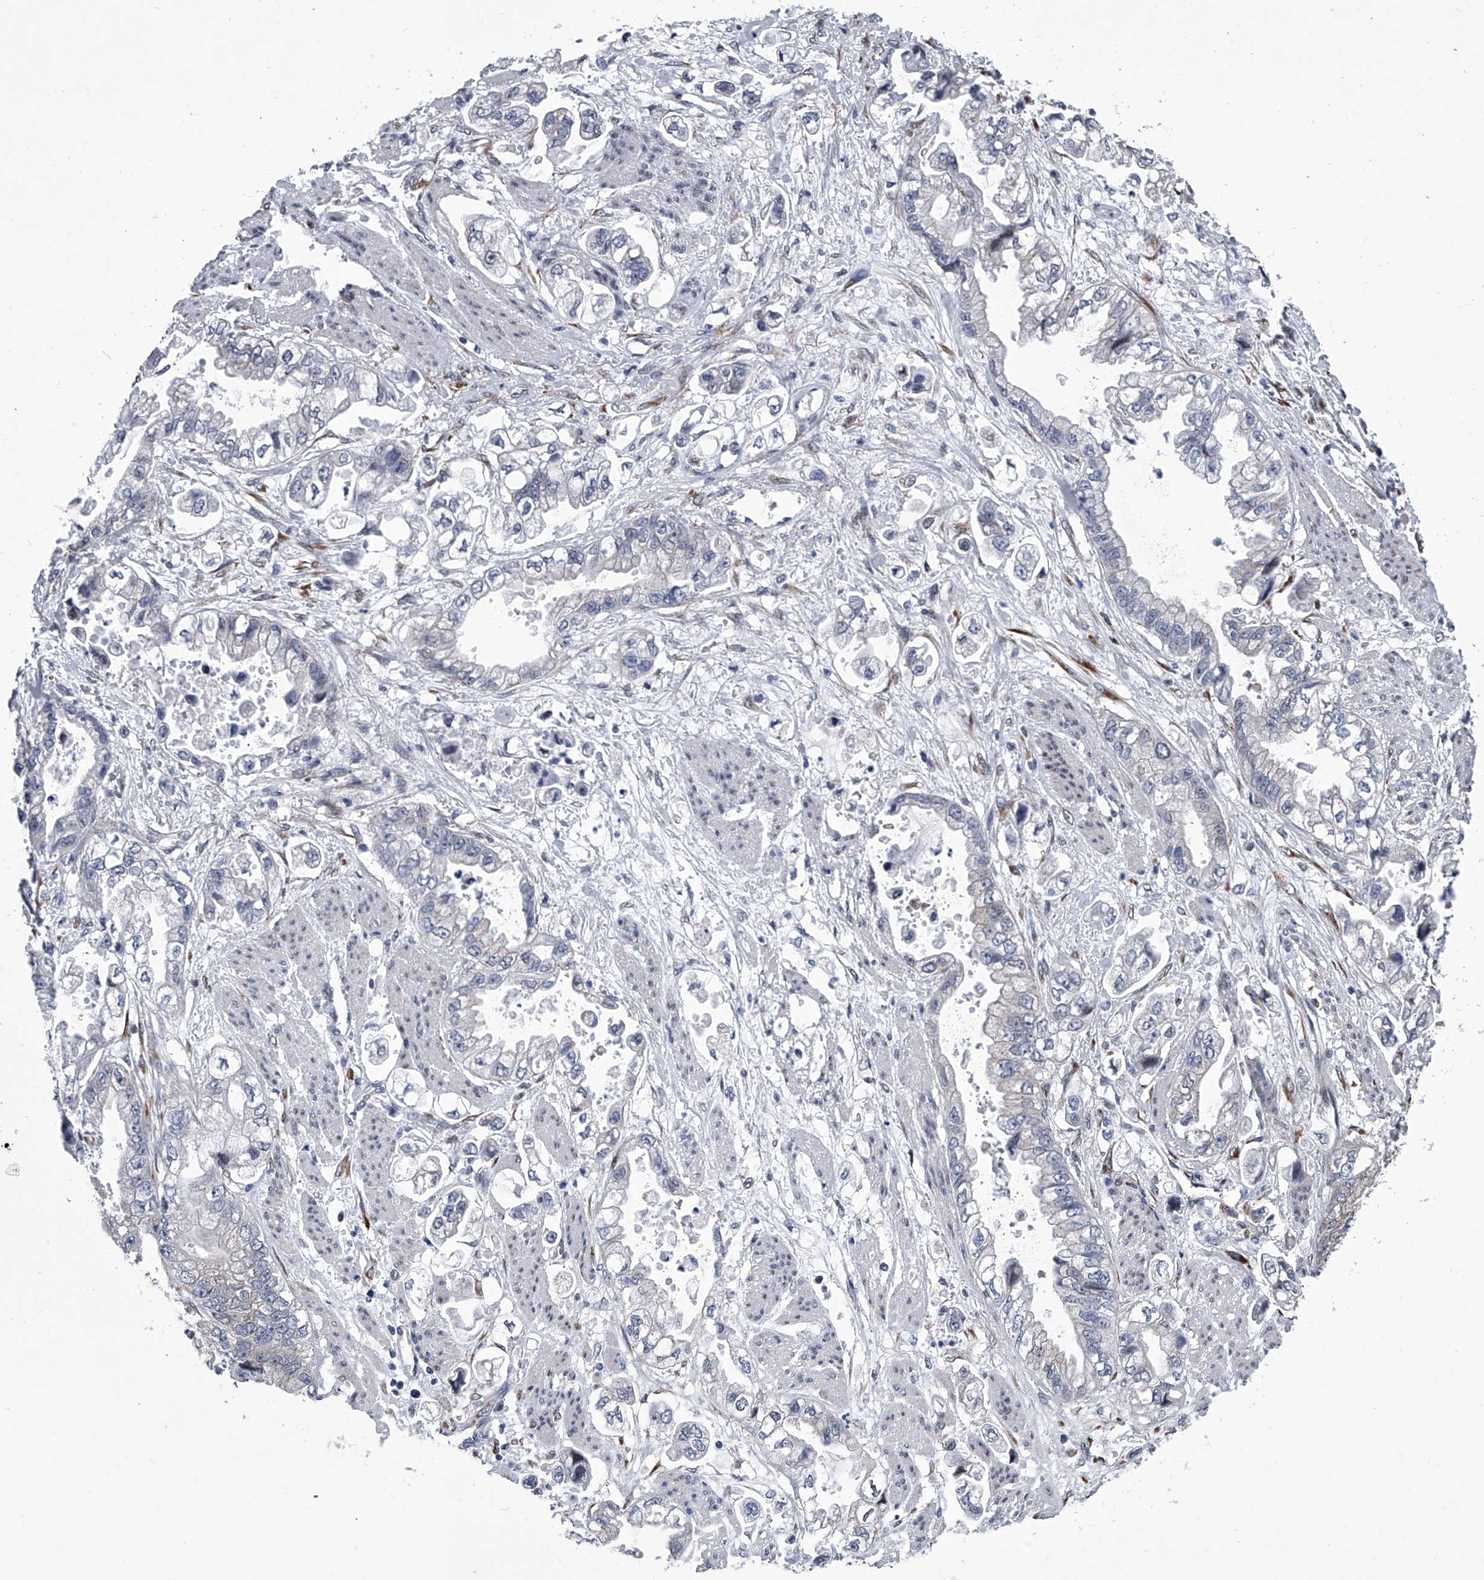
{"staining": {"intensity": "negative", "quantity": "none", "location": "none"}, "tissue": "stomach cancer", "cell_type": "Tumor cells", "image_type": "cancer", "snomed": [{"axis": "morphology", "description": "Adenocarcinoma, NOS"}, {"axis": "topography", "description": "Stomach"}], "caption": "Micrograph shows no protein positivity in tumor cells of stomach adenocarcinoma tissue.", "gene": "PPP2R5D", "patient": {"sex": "male", "age": 62}}